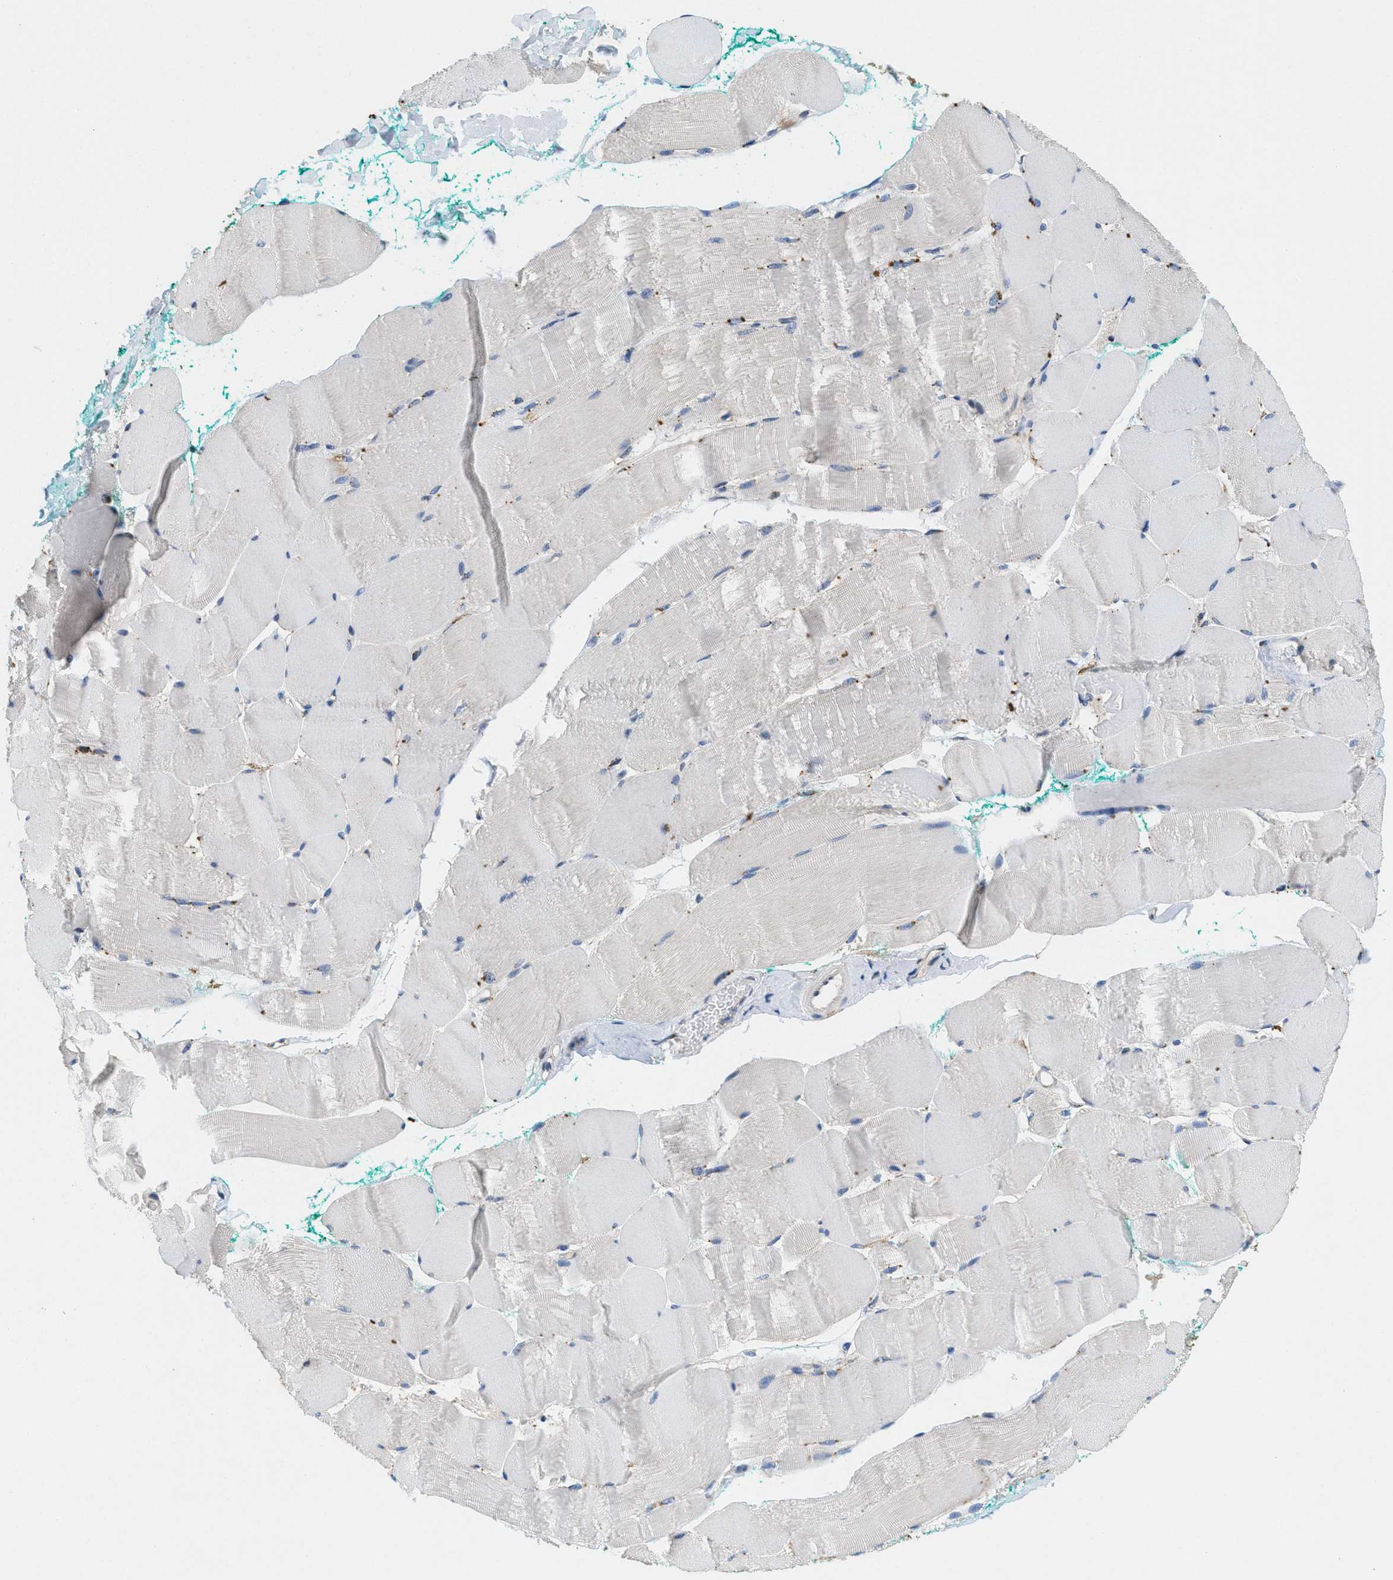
{"staining": {"intensity": "strong", "quantity": "<25%", "location": "cytoplasmic/membranous"}, "tissue": "skeletal muscle", "cell_type": "Myocytes", "image_type": "normal", "snomed": [{"axis": "morphology", "description": "Normal tissue, NOS"}, {"axis": "morphology", "description": "Squamous cell carcinoma, NOS"}, {"axis": "topography", "description": "Skeletal muscle"}], "caption": "IHC photomicrograph of unremarkable skeletal muscle: human skeletal muscle stained using immunohistochemistry (IHC) demonstrates medium levels of strong protein expression localized specifically in the cytoplasmic/membranous of myocytes, appearing as a cytoplasmic/membranous brown color.", "gene": "BMPR2", "patient": {"sex": "male", "age": 51}}